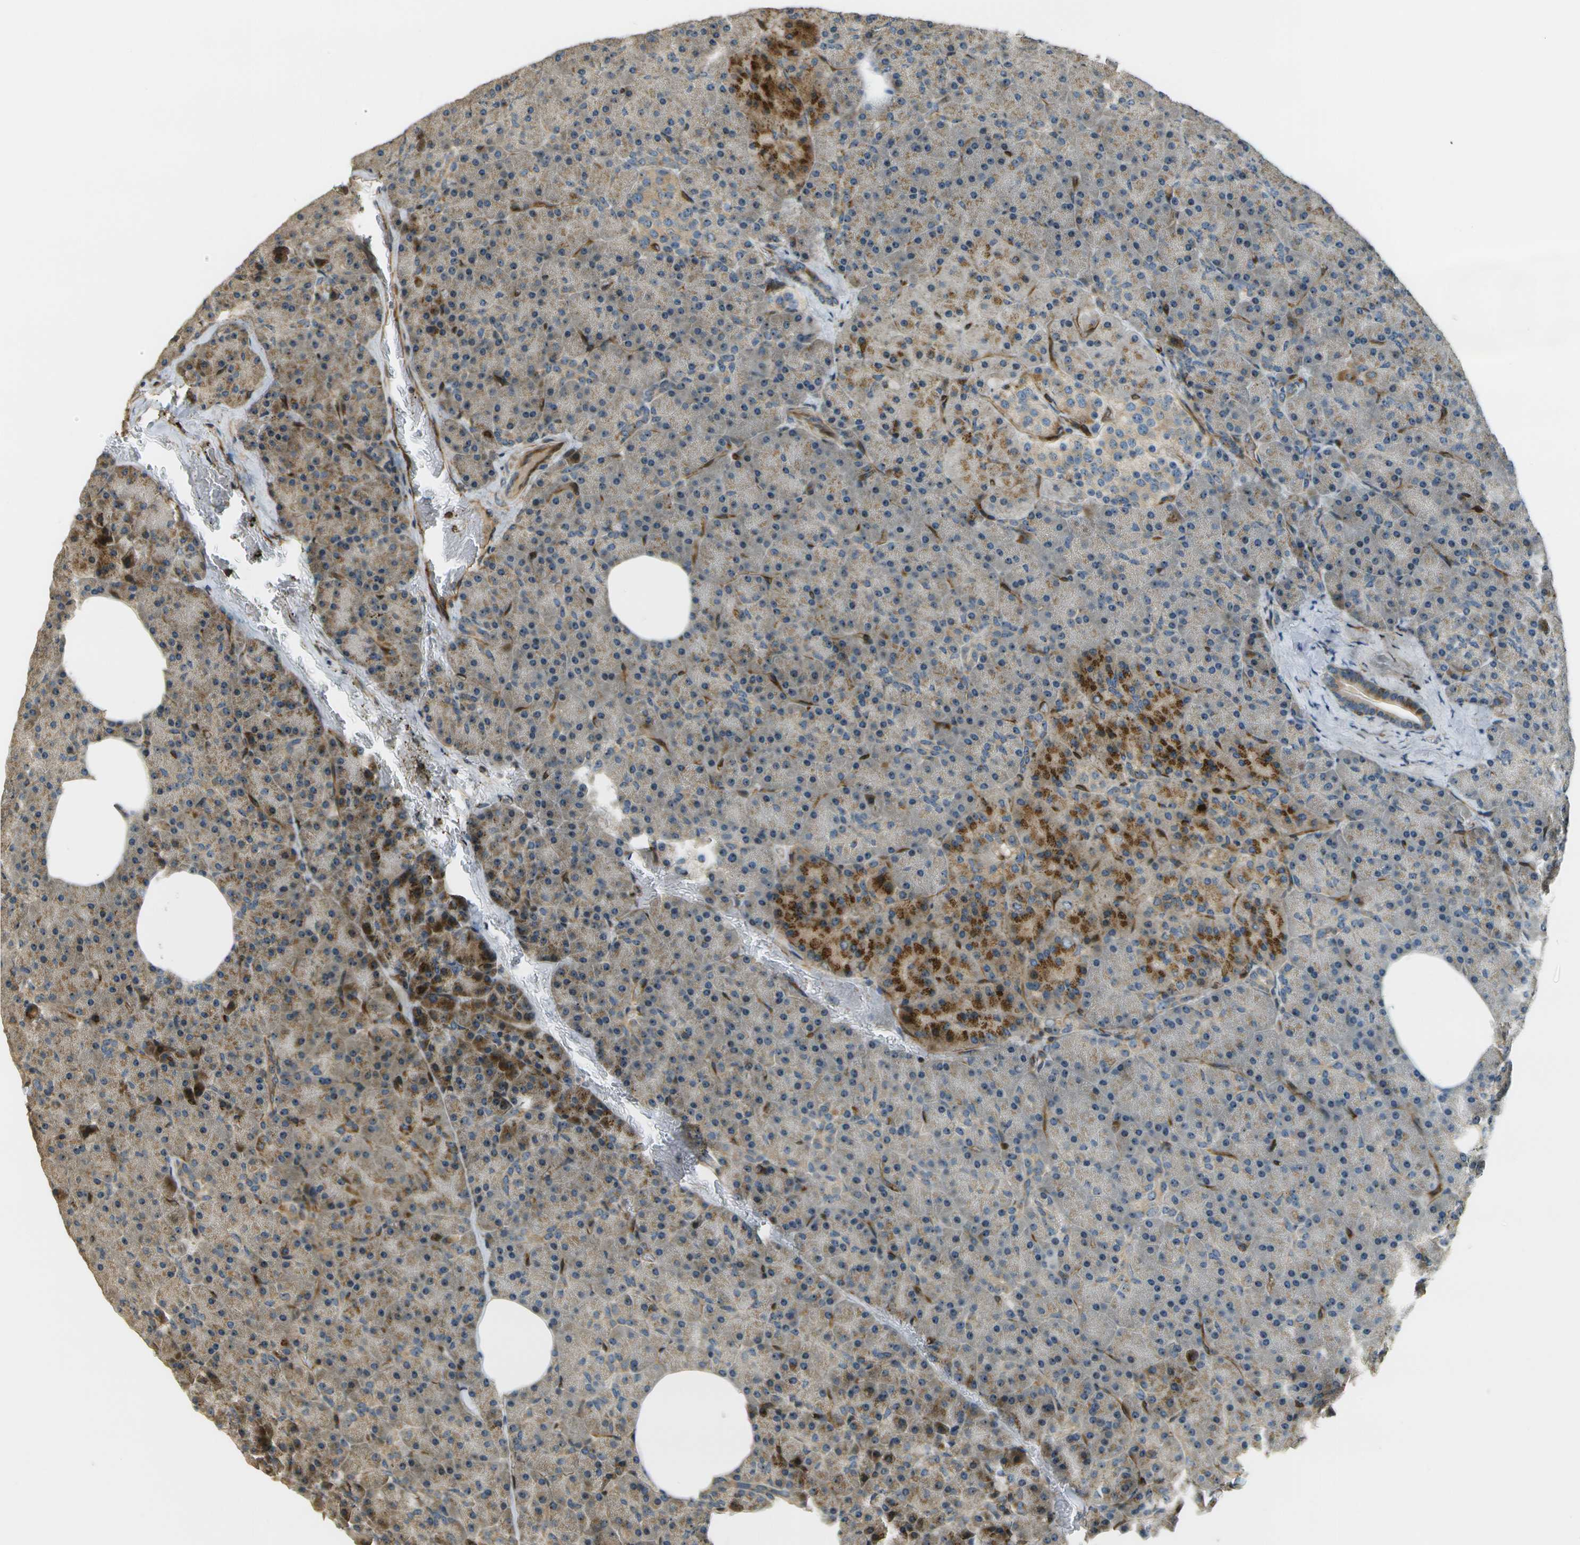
{"staining": {"intensity": "strong", "quantity": "<25%", "location": "cytoplasmic/membranous,nuclear"}, "tissue": "pancreas", "cell_type": "Exocrine glandular cells", "image_type": "normal", "snomed": [{"axis": "morphology", "description": "Normal tissue, NOS"}, {"axis": "topography", "description": "Pancreas"}], "caption": "Exocrine glandular cells demonstrate medium levels of strong cytoplasmic/membranous,nuclear staining in approximately <25% of cells in benign pancreas.", "gene": "LRP12", "patient": {"sex": "female", "age": 35}}